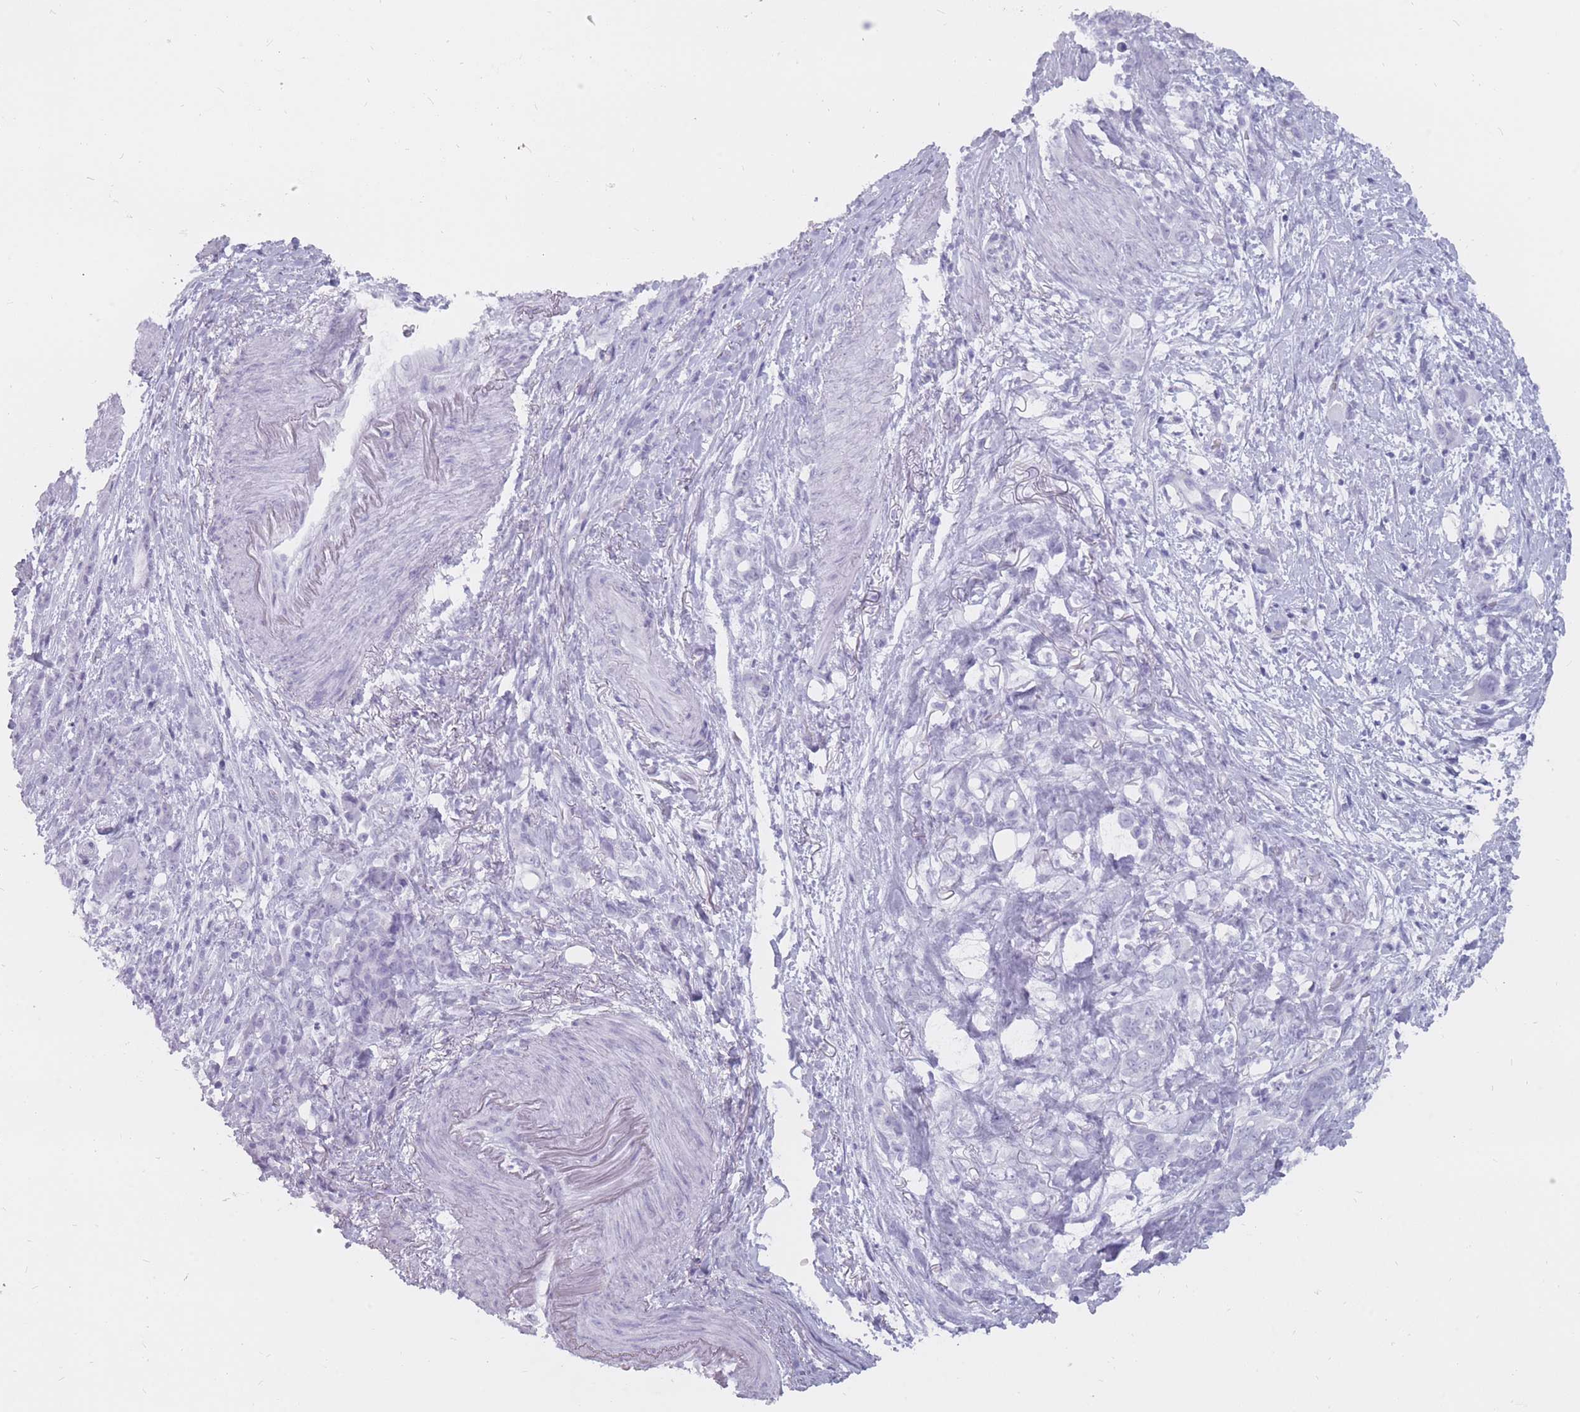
{"staining": {"intensity": "negative", "quantity": "none", "location": "none"}, "tissue": "stomach cancer", "cell_type": "Tumor cells", "image_type": "cancer", "snomed": [{"axis": "morphology", "description": "Normal tissue, NOS"}, {"axis": "morphology", "description": "Adenocarcinoma, NOS"}, {"axis": "topography", "description": "Stomach"}], "caption": "There is no significant staining in tumor cells of stomach adenocarcinoma.", "gene": "PNMA3", "patient": {"sex": "female", "age": 79}}